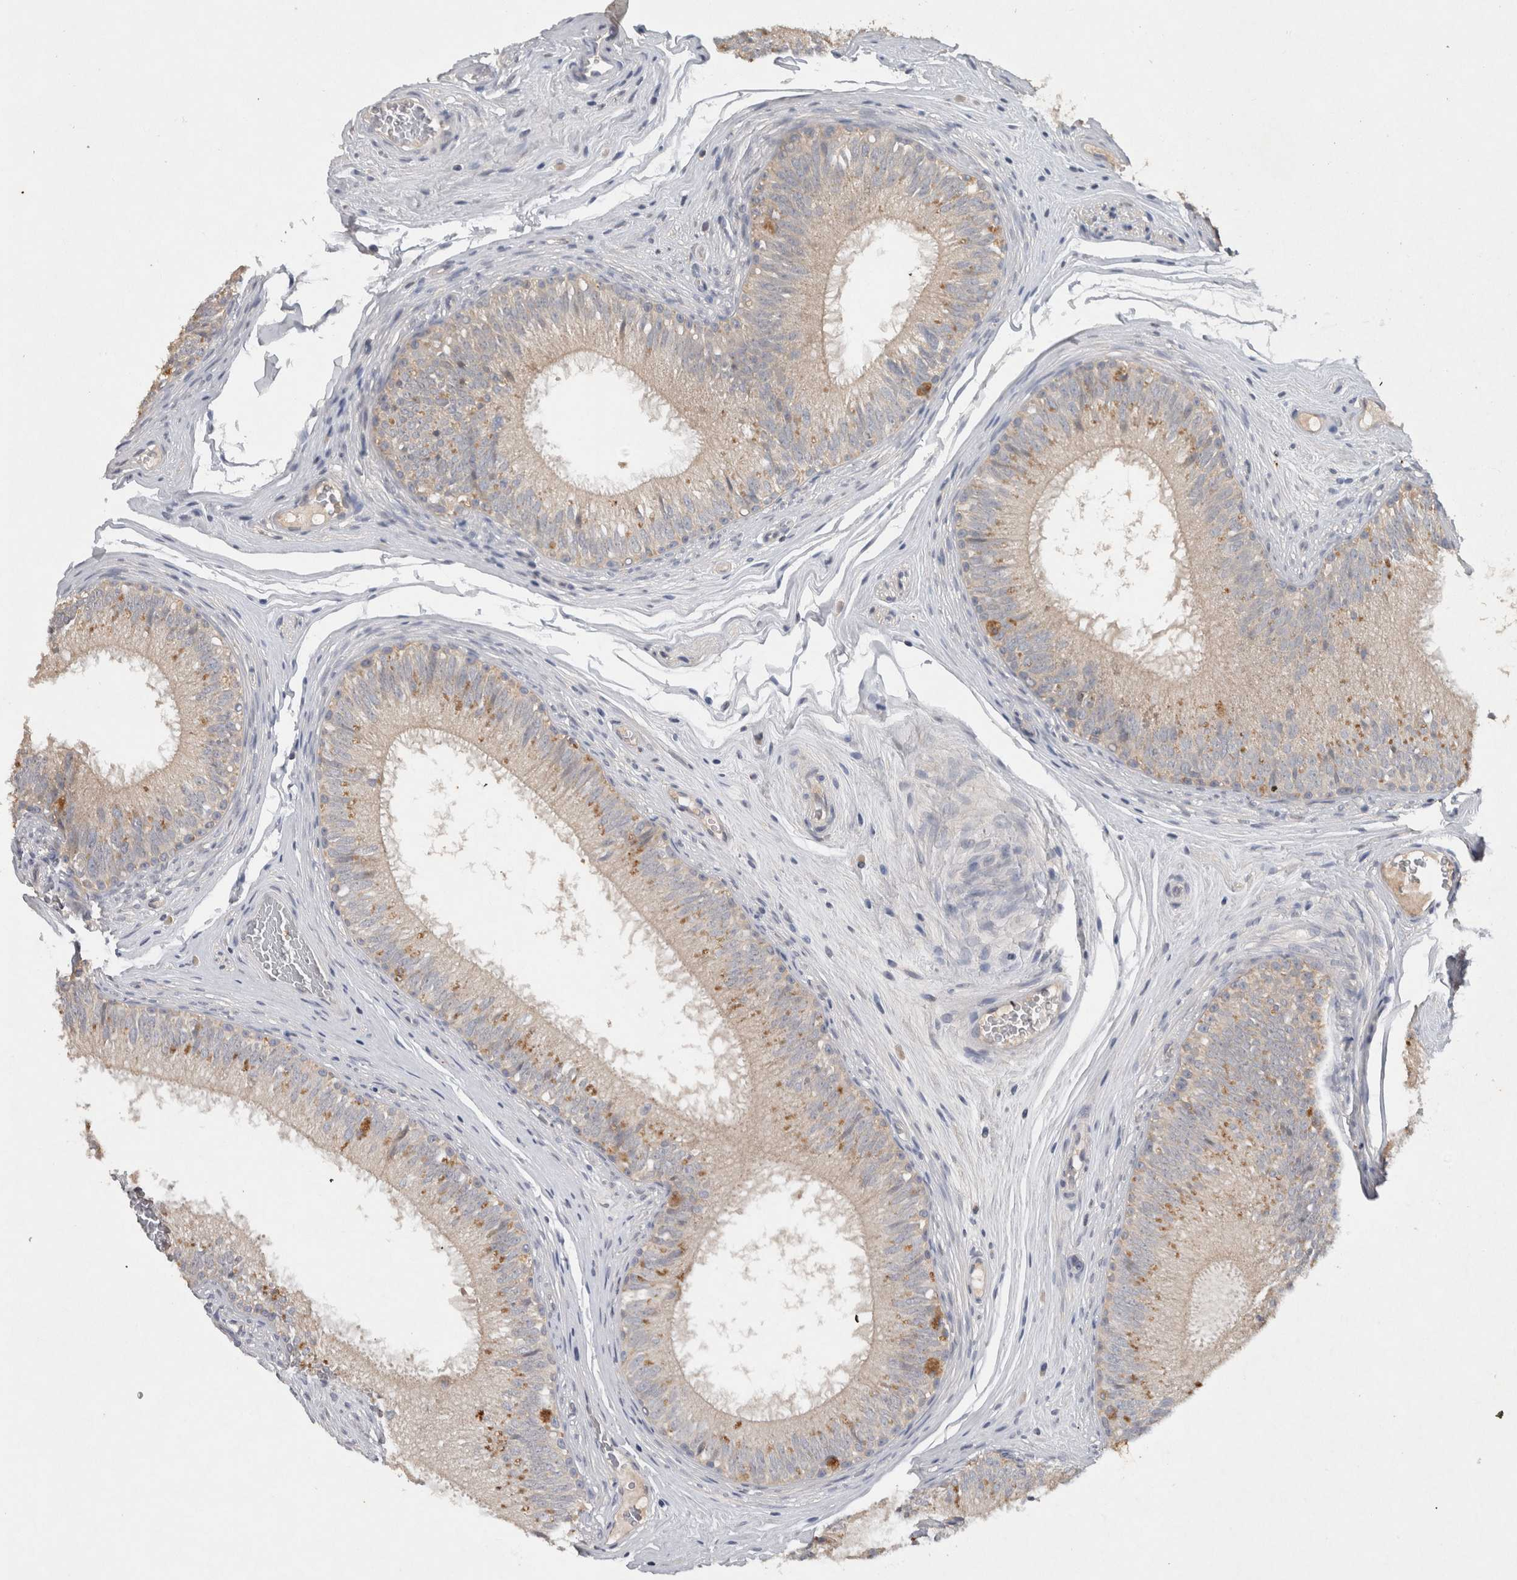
{"staining": {"intensity": "moderate", "quantity": "<25%", "location": "cytoplasmic/membranous"}, "tissue": "epididymis", "cell_type": "Glandular cells", "image_type": "normal", "snomed": [{"axis": "morphology", "description": "Normal tissue, NOS"}, {"axis": "topography", "description": "Epididymis"}], "caption": "An IHC image of benign tissue is shown. Protein staining in brown shows moderate cytoplasmic/membranous positivity in epididymis within glandular cells.", "gene": "HEXD", "patient": {"sex": "male", "age": 32}}